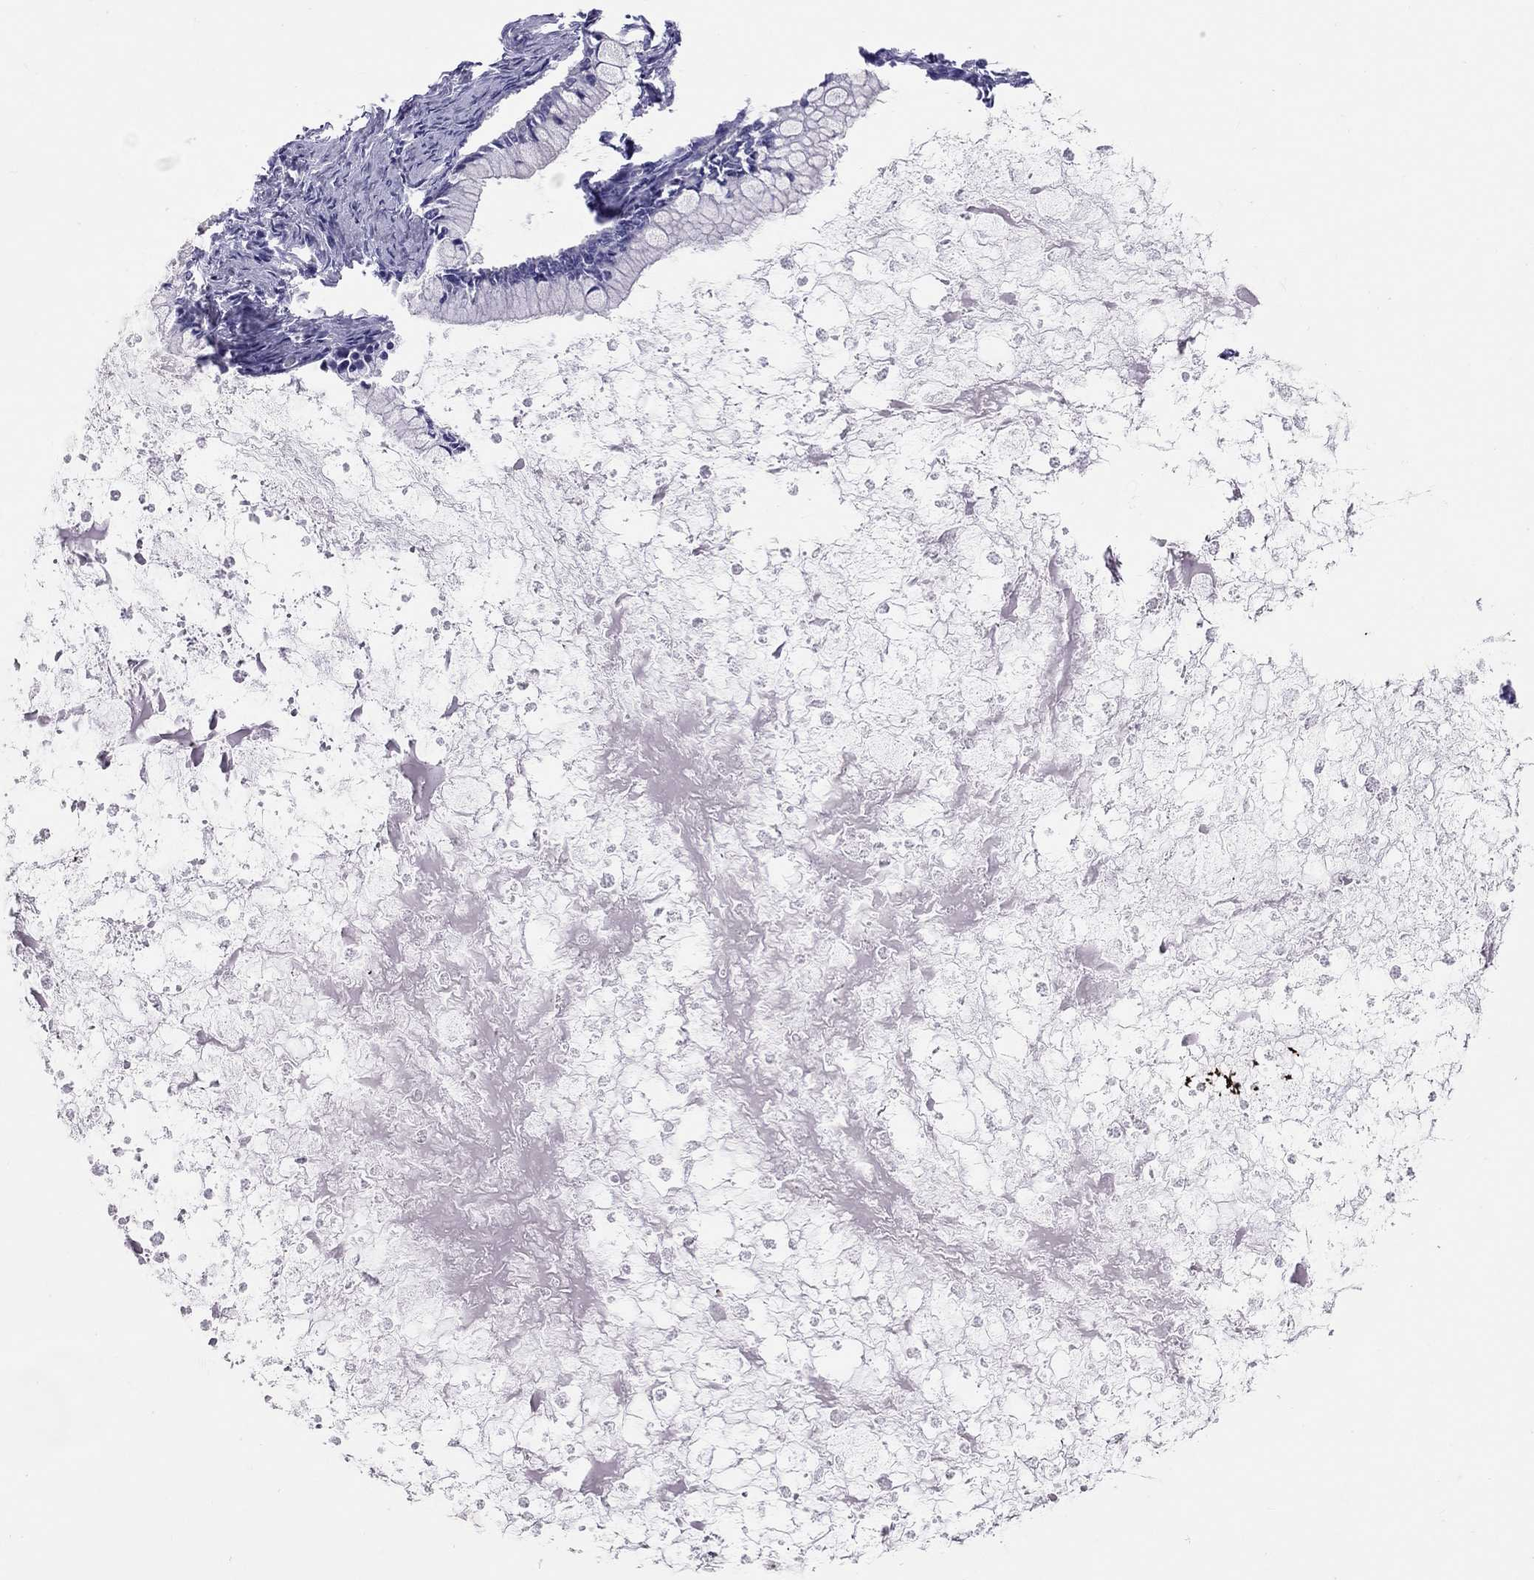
{"staining": {"intensity": "negative", "quantity": "none", "location": "none"}, "tissue": "ovarian cancer", "cell_type": "Tumor cells", "image_type": "cancer", "snomed": [{"axis": "morphology", "description": "Cystadenocarcinoma, mucinous, NOS"}, {"axis": "topography", "description": "Ovary"}], "caption": "Histopathology image shows no protein expression in tumor cells of ovarian cancer (mucinous cystadenocarcinoma) tissue. (Stains: DAB (3,3'-diaminobenzidine) IHC with hematoxylin counter stain, Microscopy: brightfield microscopy at high magnification).", "gene": "PSMB11", "patient": {"sex": "female", "age": 67}}